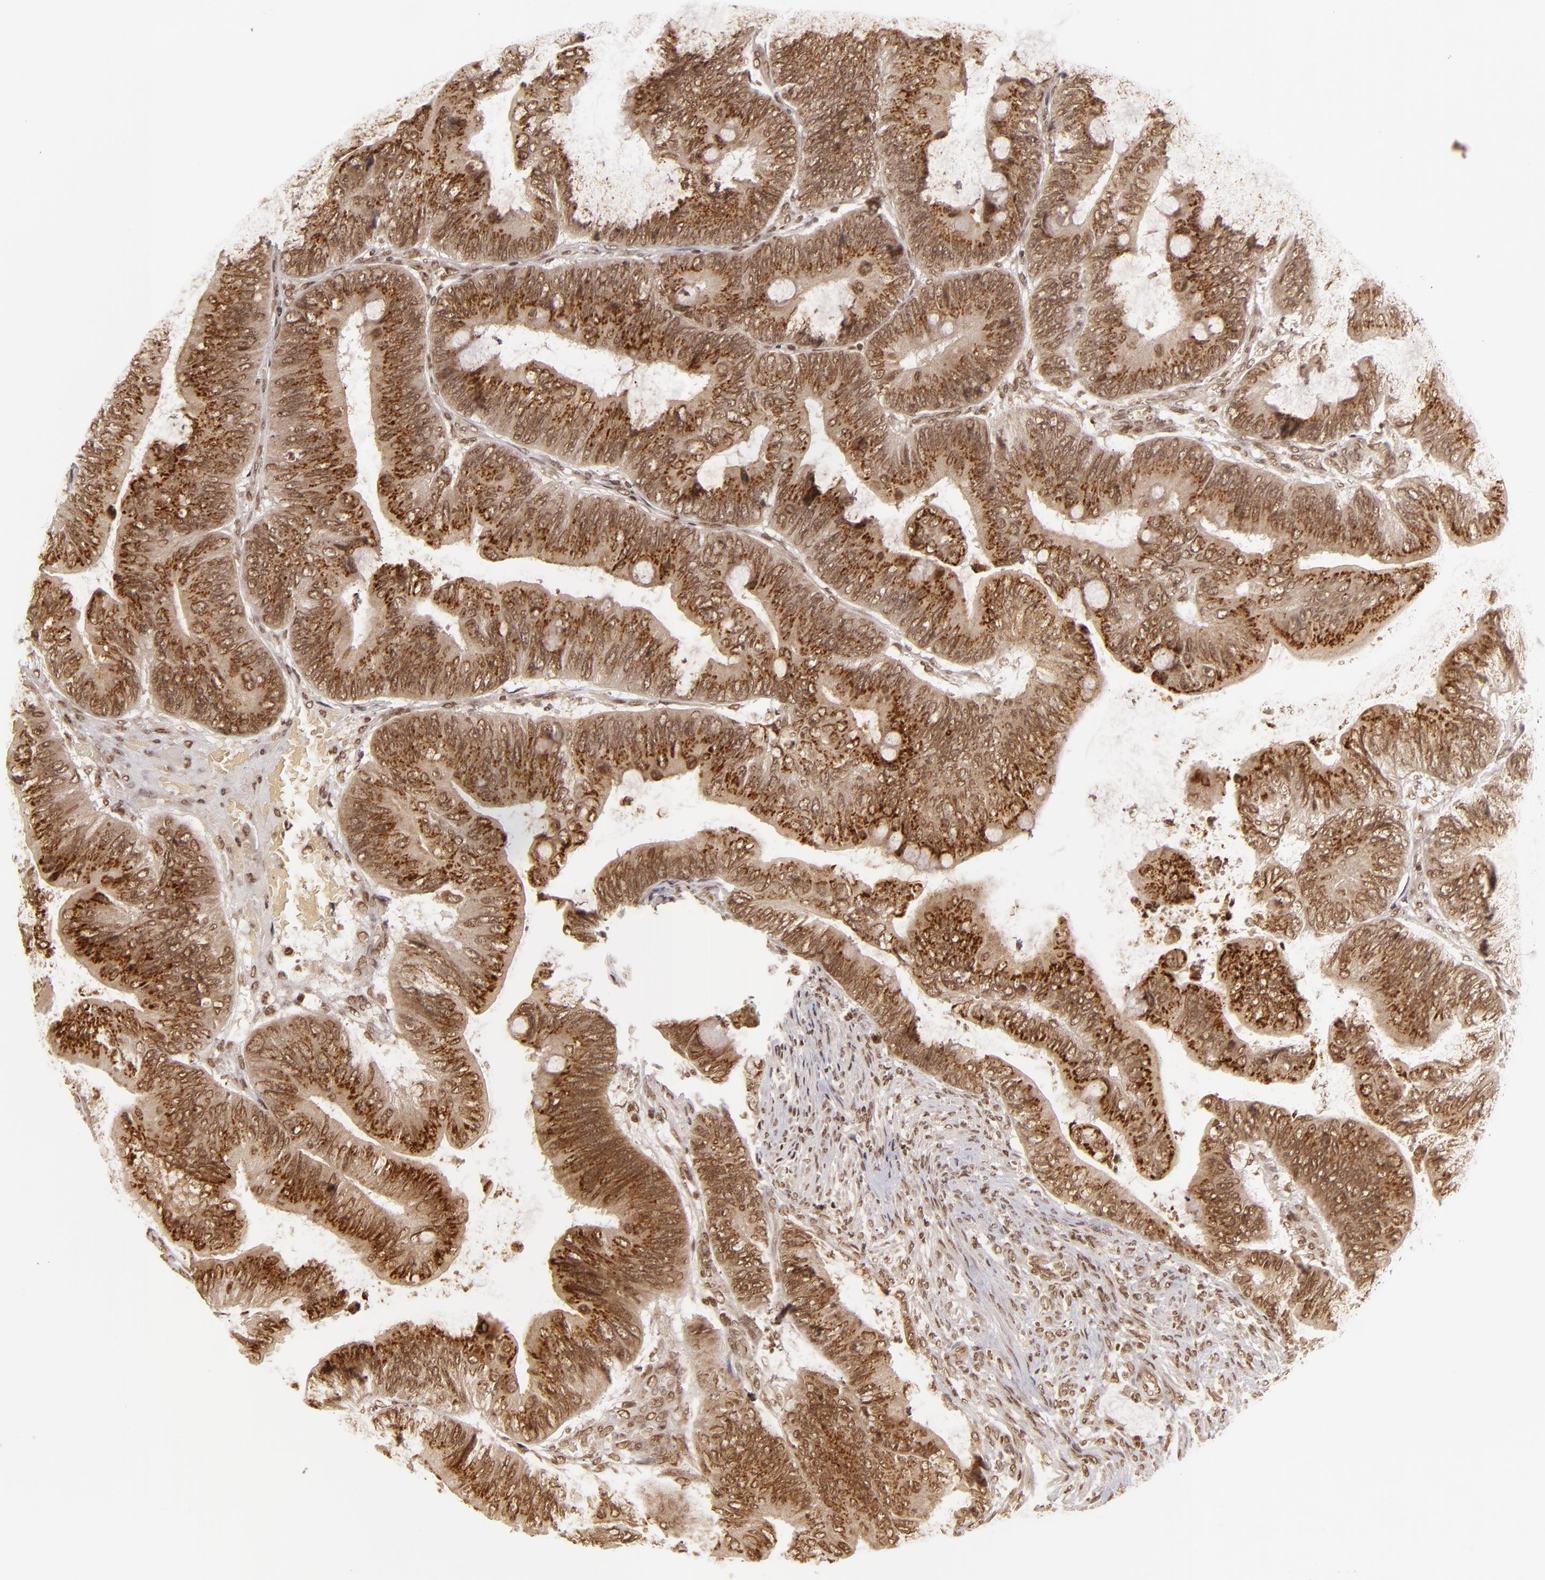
{"staining": {"intensity": "strong", "quantity": ">75%", "location": "cytoplasmic/membranous,nuclear"}, "tissue": "colorectal cancer", "cell_type": "Tumor cells", "image_type": "cancer", "snomed": [{"axis": "morphology", "description": "Normal tissue, NOS"}, {"axis": "morphology", "description": "Adenocarcinoma, NOS"}, {"axis": "topography", "description": "Rectum"}], "caption": "Immunohistochemical staining of colorectal cancer displays high levels of strong cytoplasmic/membranous and nuclear expression in approximately >75% of tumor cells. (Stains: DAB in brown, nuclei in blue, Microscopy: brightfield microscopy at high magnification).", "gene": "CUL3", "patient": {"sex": "male", "age": 92}}